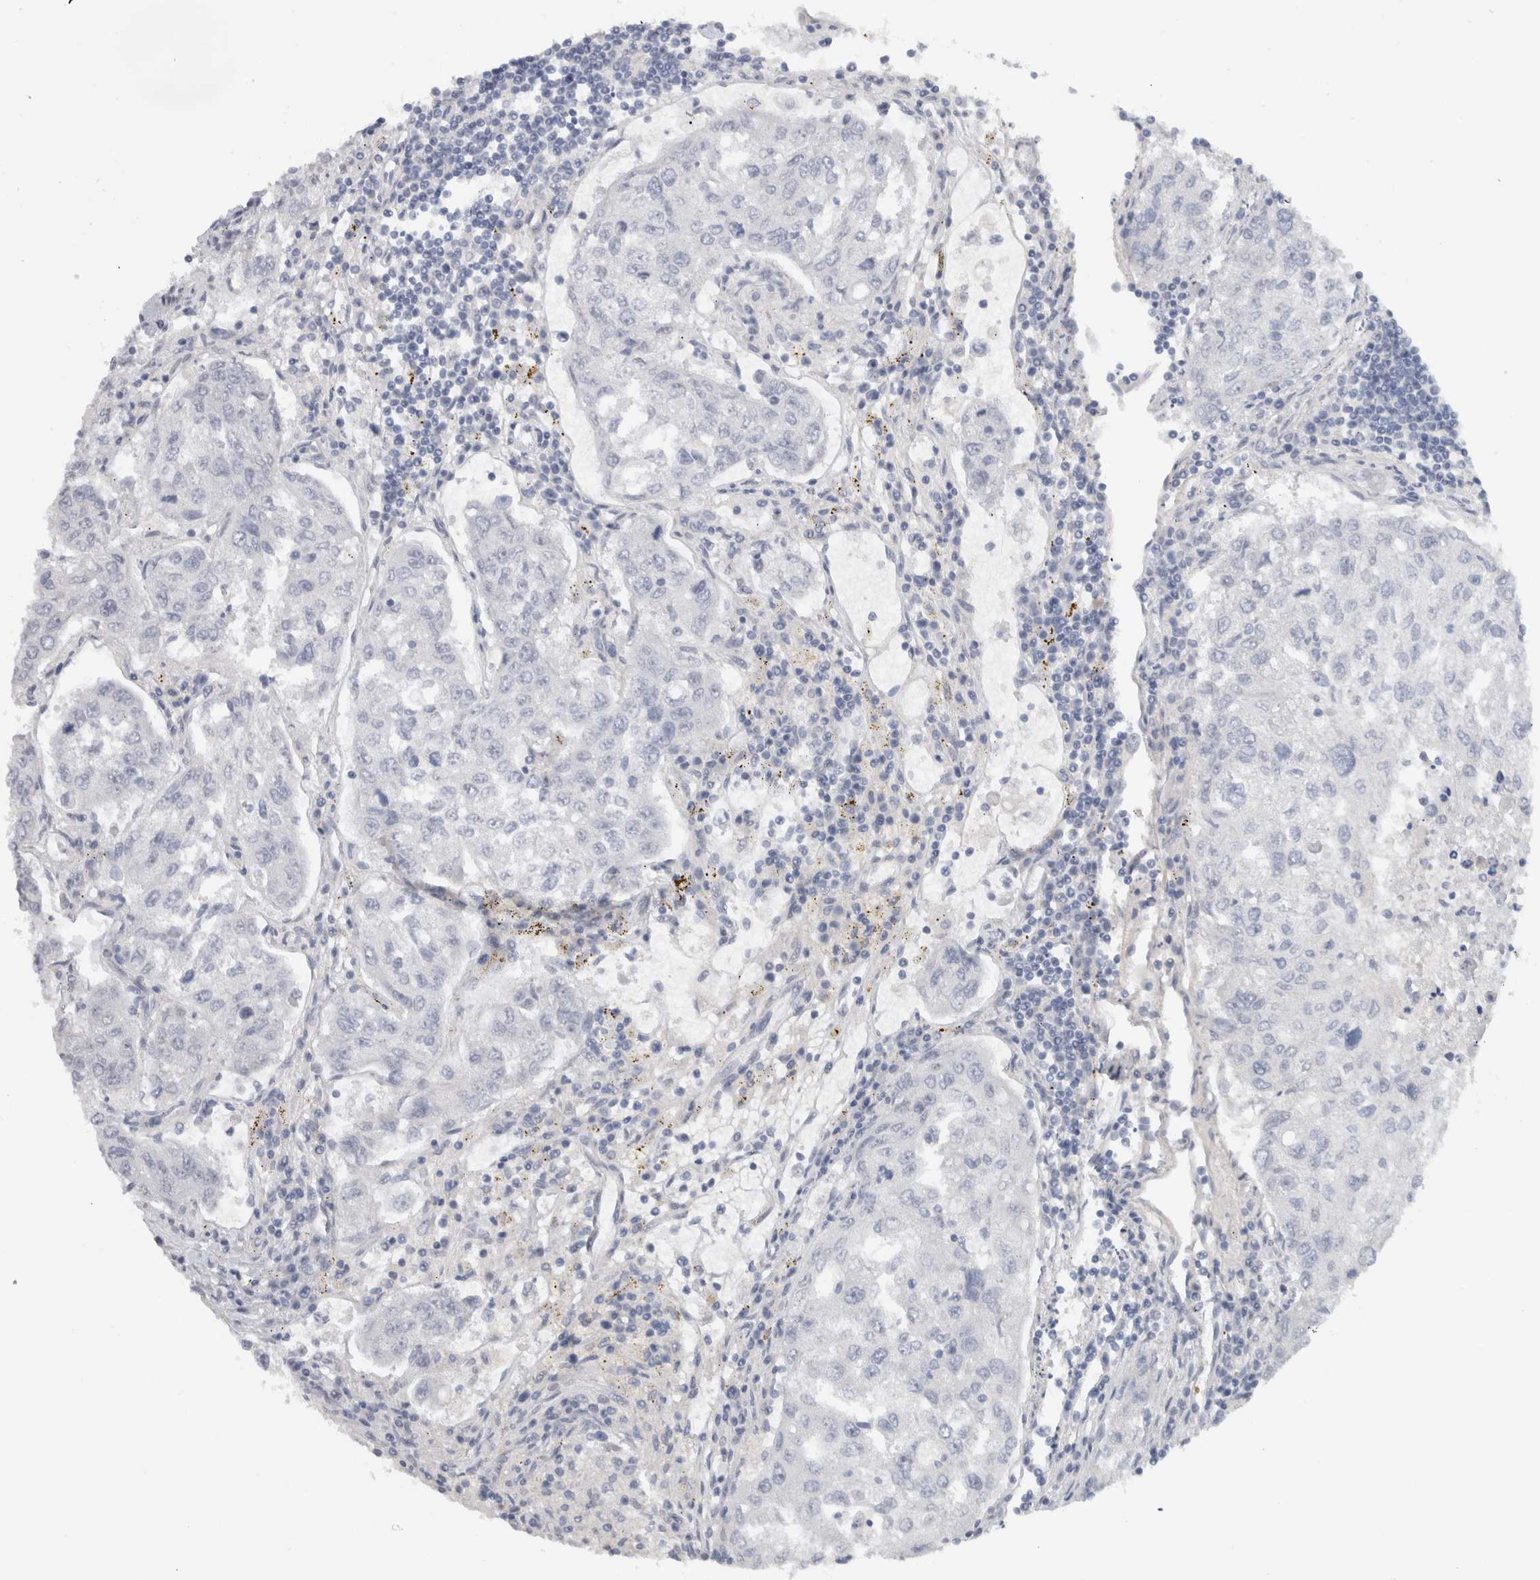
{"staining": {"intensity": "negative", "quantity": "none", "location": "none"}, "tissue": "urothelial cancer", "cell_type": "Tumor cells", "image_type": "cancer", "snomed": [{"axis": "morphology", "description": "Urothelial carcinoma, High grade"}, {"axis": "topography", "description": "Lymph node"}, {"axis": "topography", "description": "Urinary bladder"}], "caption": "An image of urothelial cancer stained for a protein shows no brown staining in tumor cells.", "gene": "FMR1NB", "patient": {"sex": "male", "age": 51}}